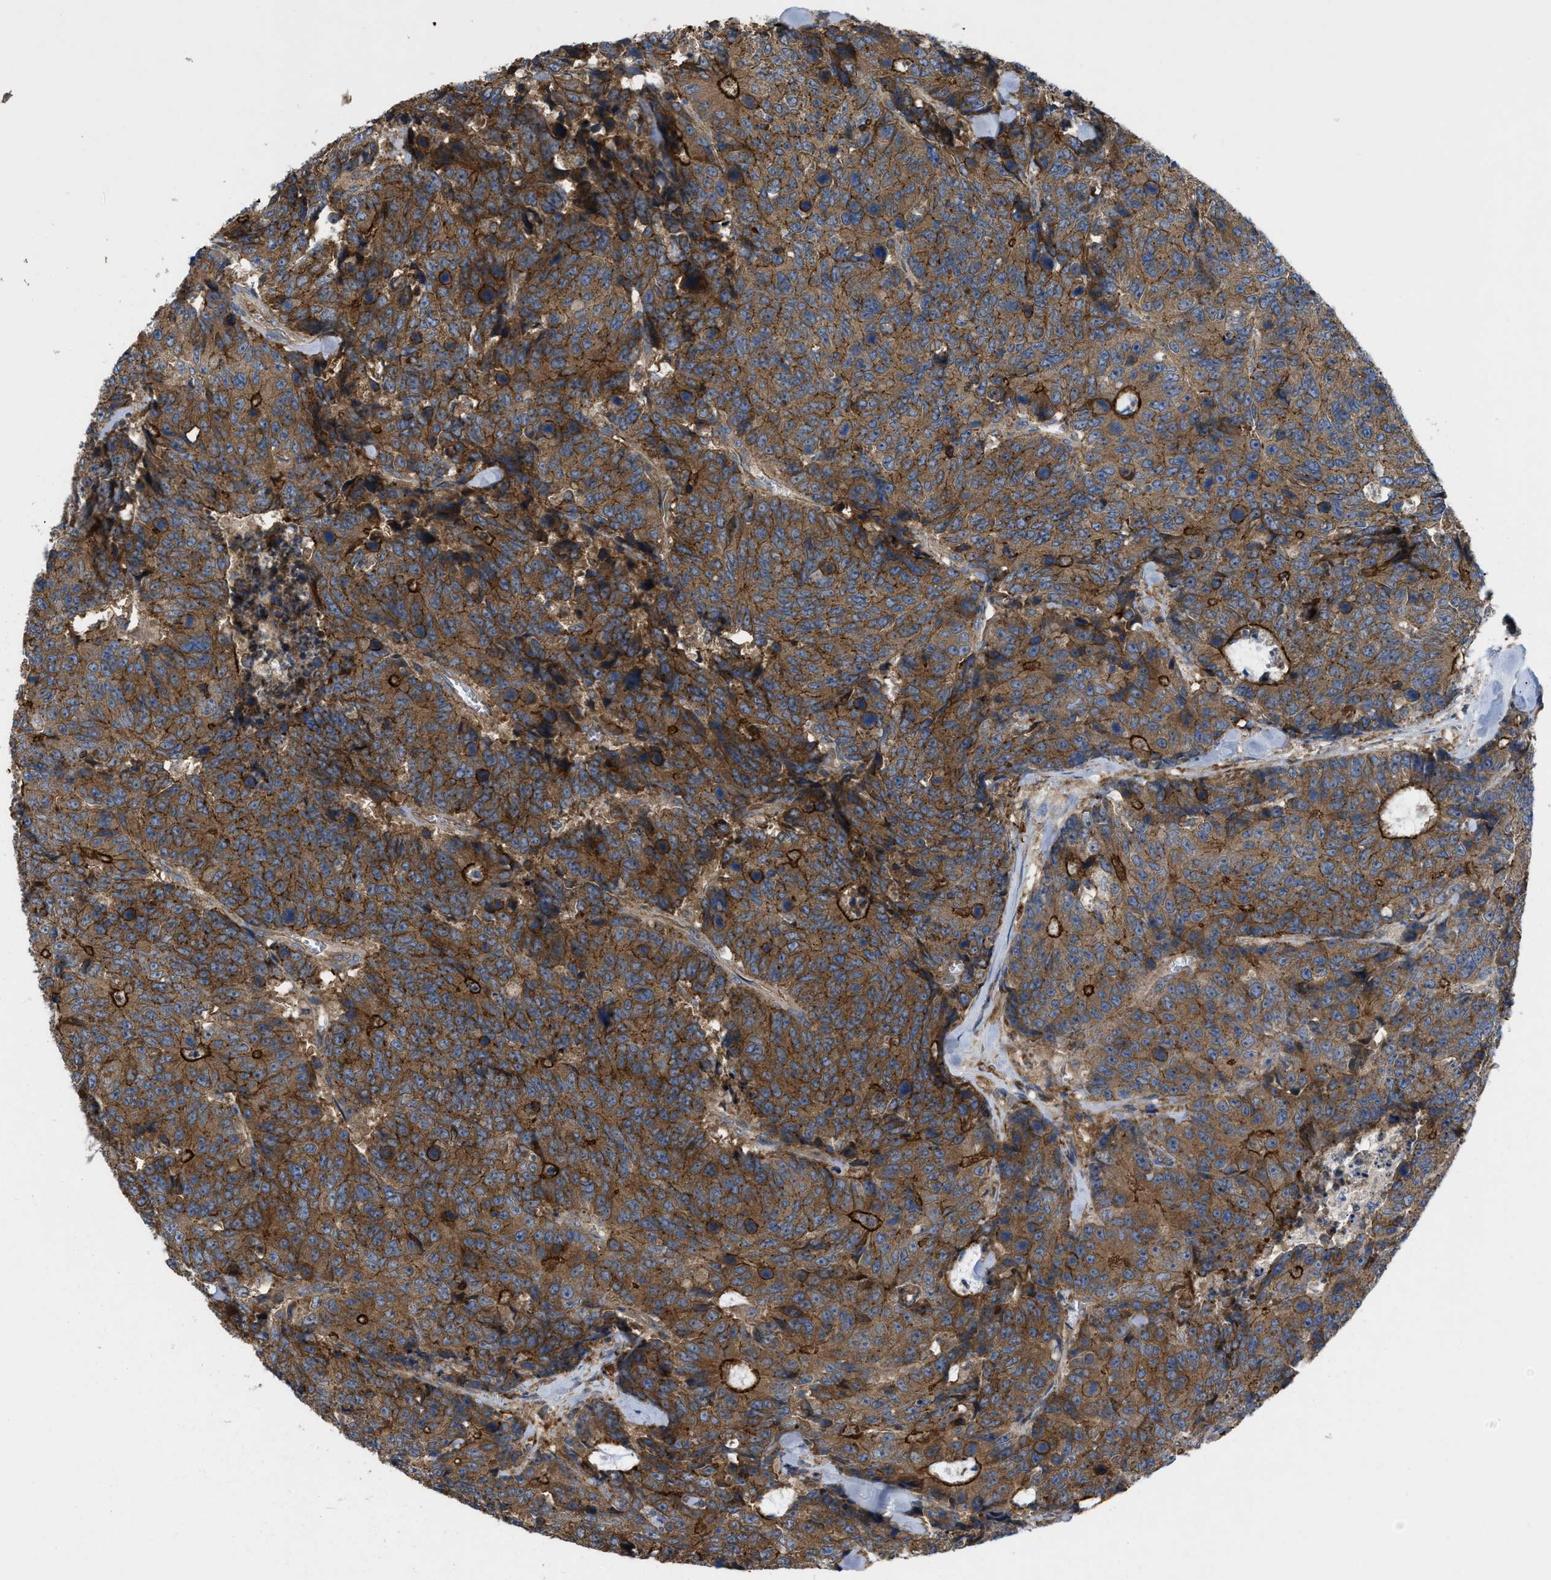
{"staining": {"intensity": "strong", "quantity": ">75%", "location": "cytoplasmic/membranous"}, "tissue": "colorectal cancer", "cell_type": "Tumor cells", "image_type": "cancer", "snomed": [{"axis": "morphology", "description": "Adenocarcinoma, NOS"}, {"axis": "topography", "description": "Colon"}], "caption": "The micrograph demonstrates a brown stain indicating the presence of a protein in the cytoplasmic/membranous of tumor cells in colorectal cancer (adenocarcinoma). The staining was performed using DAB (3,3'-diaminobenzidine) to visualize the protein expression in brown, while the nuclei were stained in blue with hematoxylin (Magnification: 20x).", "gene": "TMEM131", "patient": {"sex": "female", "age": 86}}